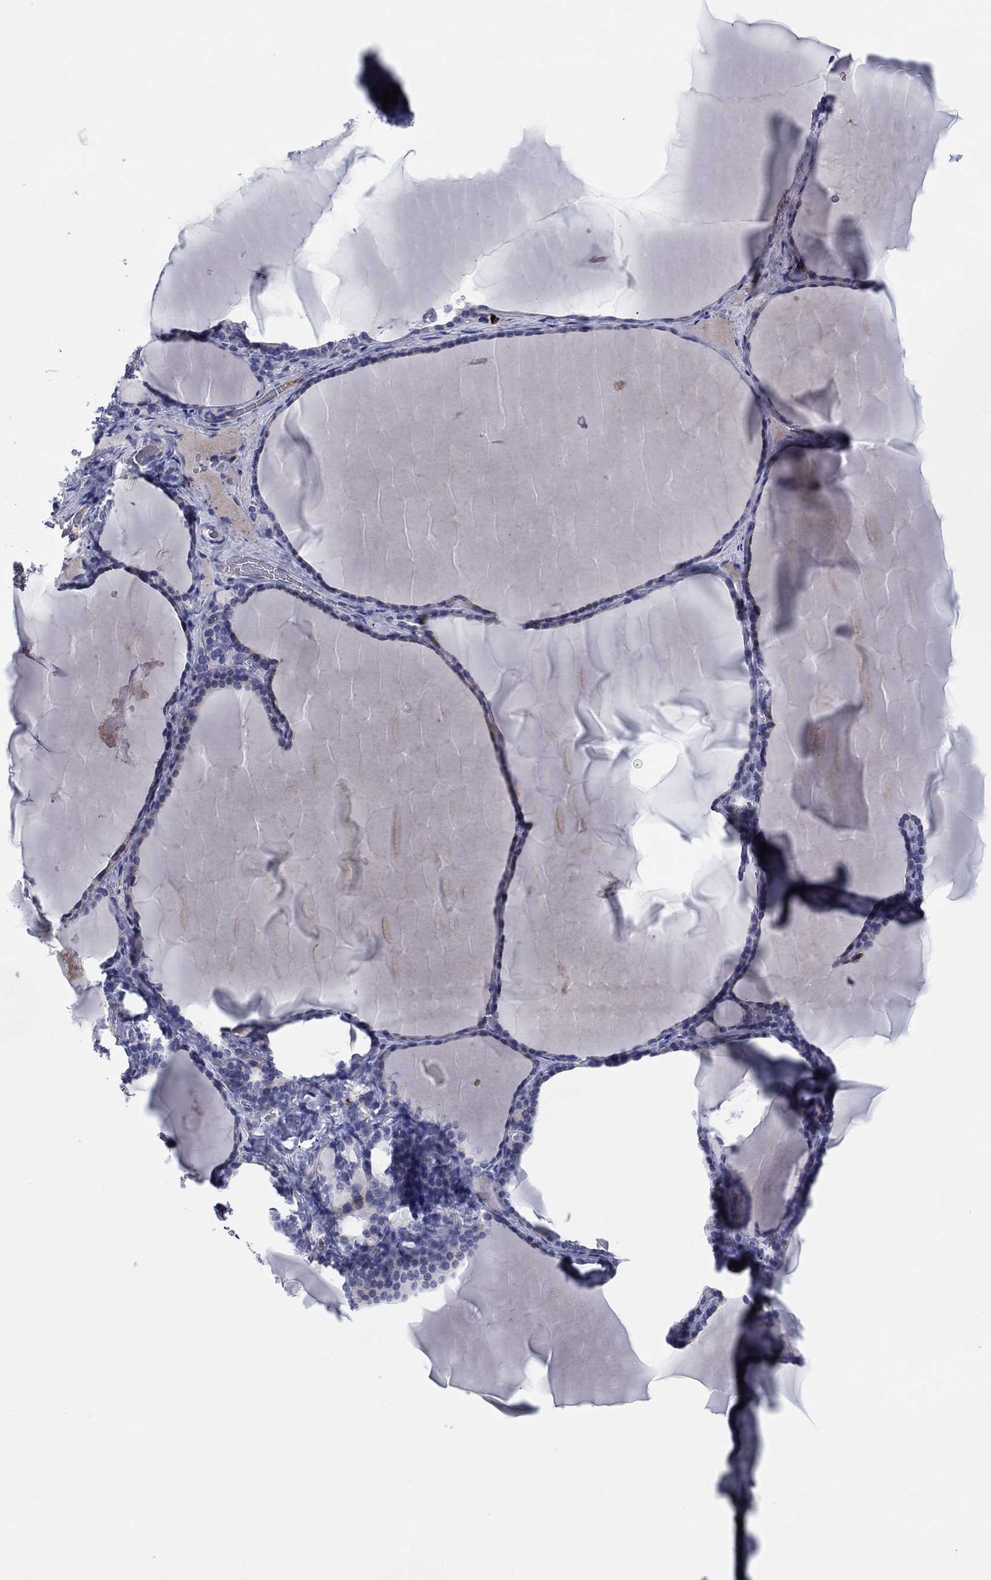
{"staining": {"intensity": "weak", "quantity": "25%-75%", "location": "cytoplasmic/membranous"}, "tissue": "thyroid gland", "cell_type": "Glandular cells", "image_type": "normal", "snomed": [{"axis": "morphology", "description": "Normal tissue, NOS"}, {"axis": "morphology", "description": "Hyperplasia, NOS"}, {"axis": "topography", "description": "Thyroid gland"}], "caption": "A high-resolution image shows immunohistochemistry (IHC) staining of benign thyroid gland, which reveals weak cytoplasmic/membranous positivity in approximately 25%-75% of glandular cells. Using DAB (brown) and hematoxylin (blue) stains, captured at high magnification using brightfield microscopy.", "gene": "PVR", "patient": {"sex": "female", "age": 27}}